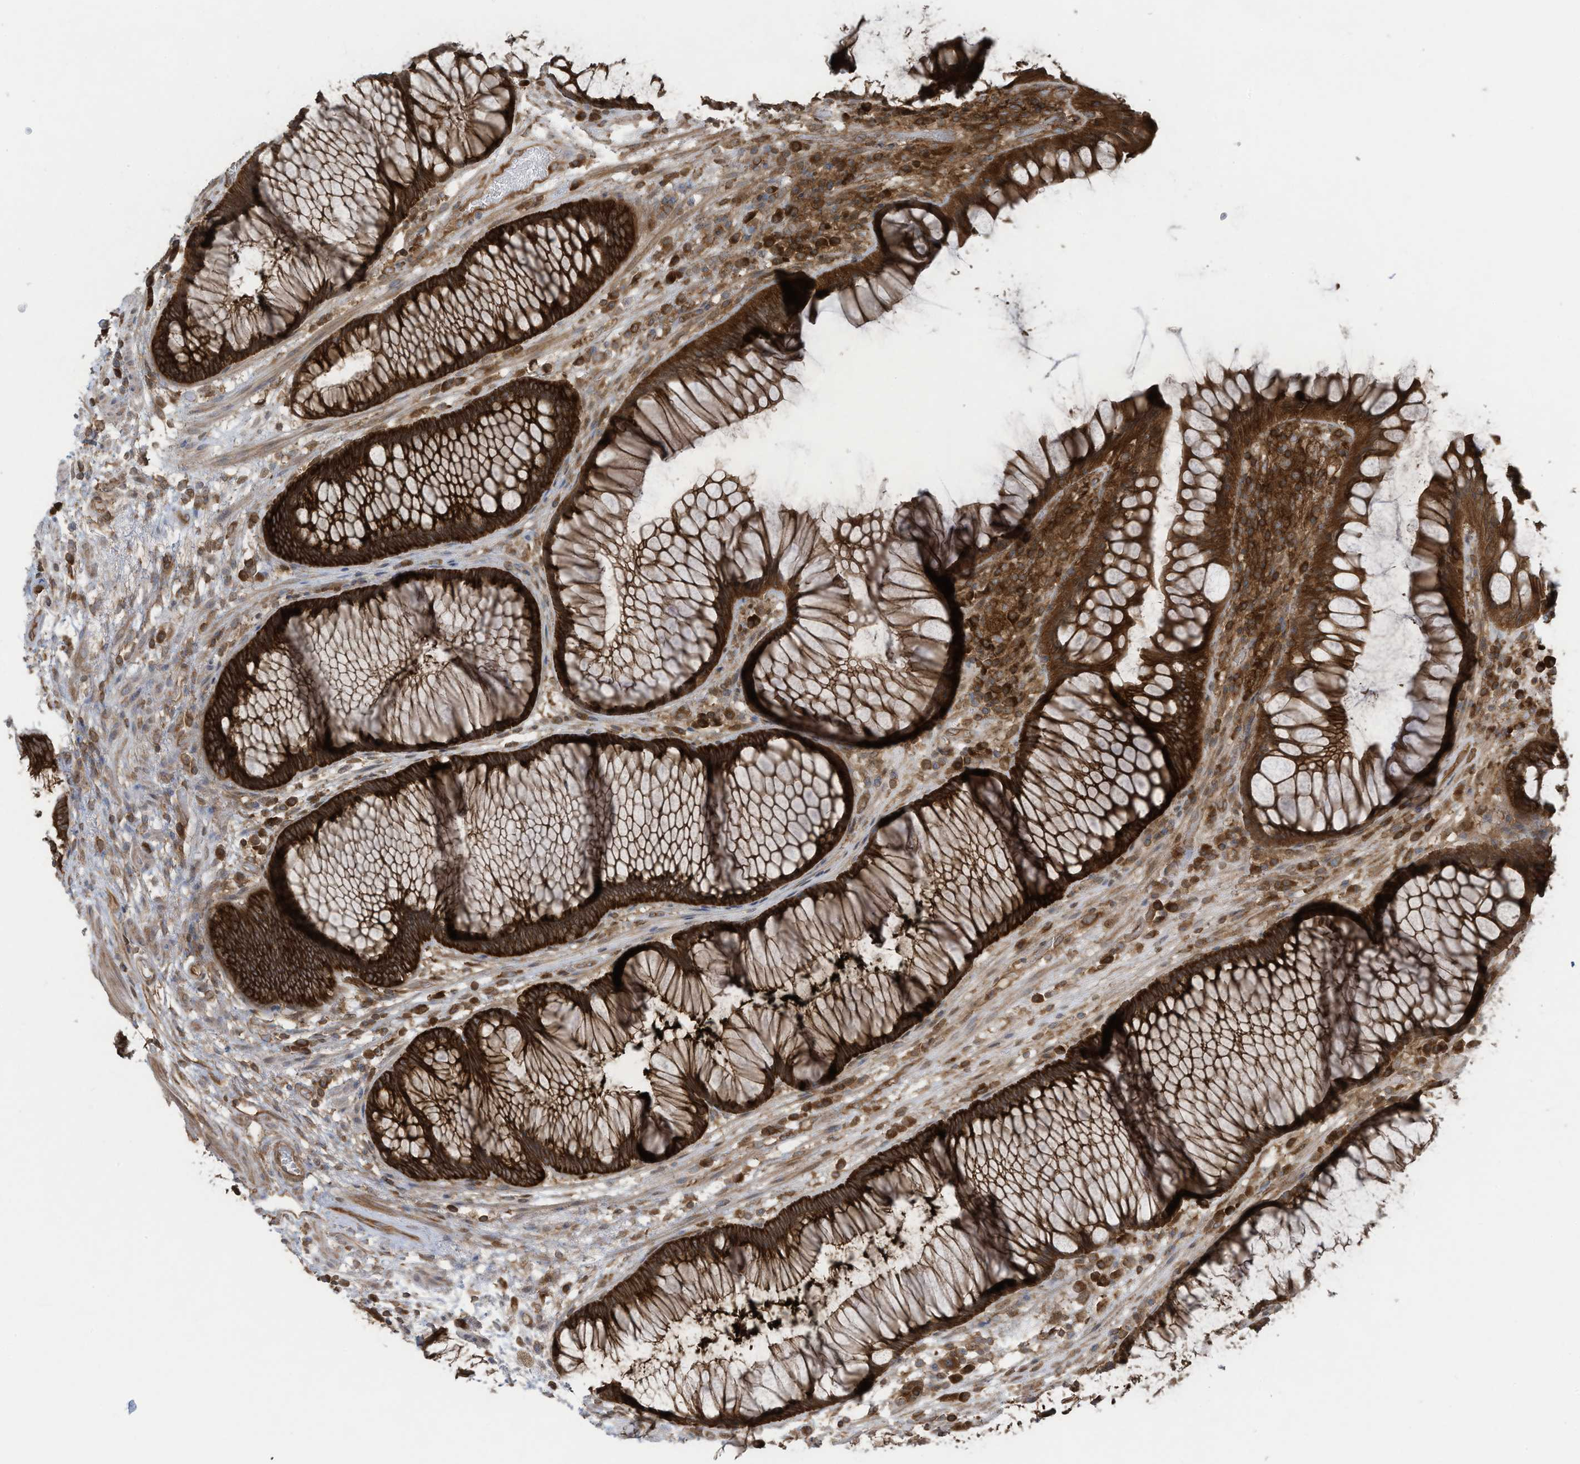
{"staining": {"intensity": "strong", "quantity": ">75%", "location": "cytoplasmic/membranous"}, "tissue": "rectum", "cell_type": "Glandular cells", "image_type": "normal", "snomed": [{"axis": "morphology", "description": "Normal tissue, NOS"}, {"axis": "topography", "description": "Rectum"}], "caption": "Protein expression analysis of benign rectum shows strong cytoplasmic/membranous positivity in about >75% of glandular cells.", "gene": "OLA1", "patient": {"sex": "male", "age": 51}}